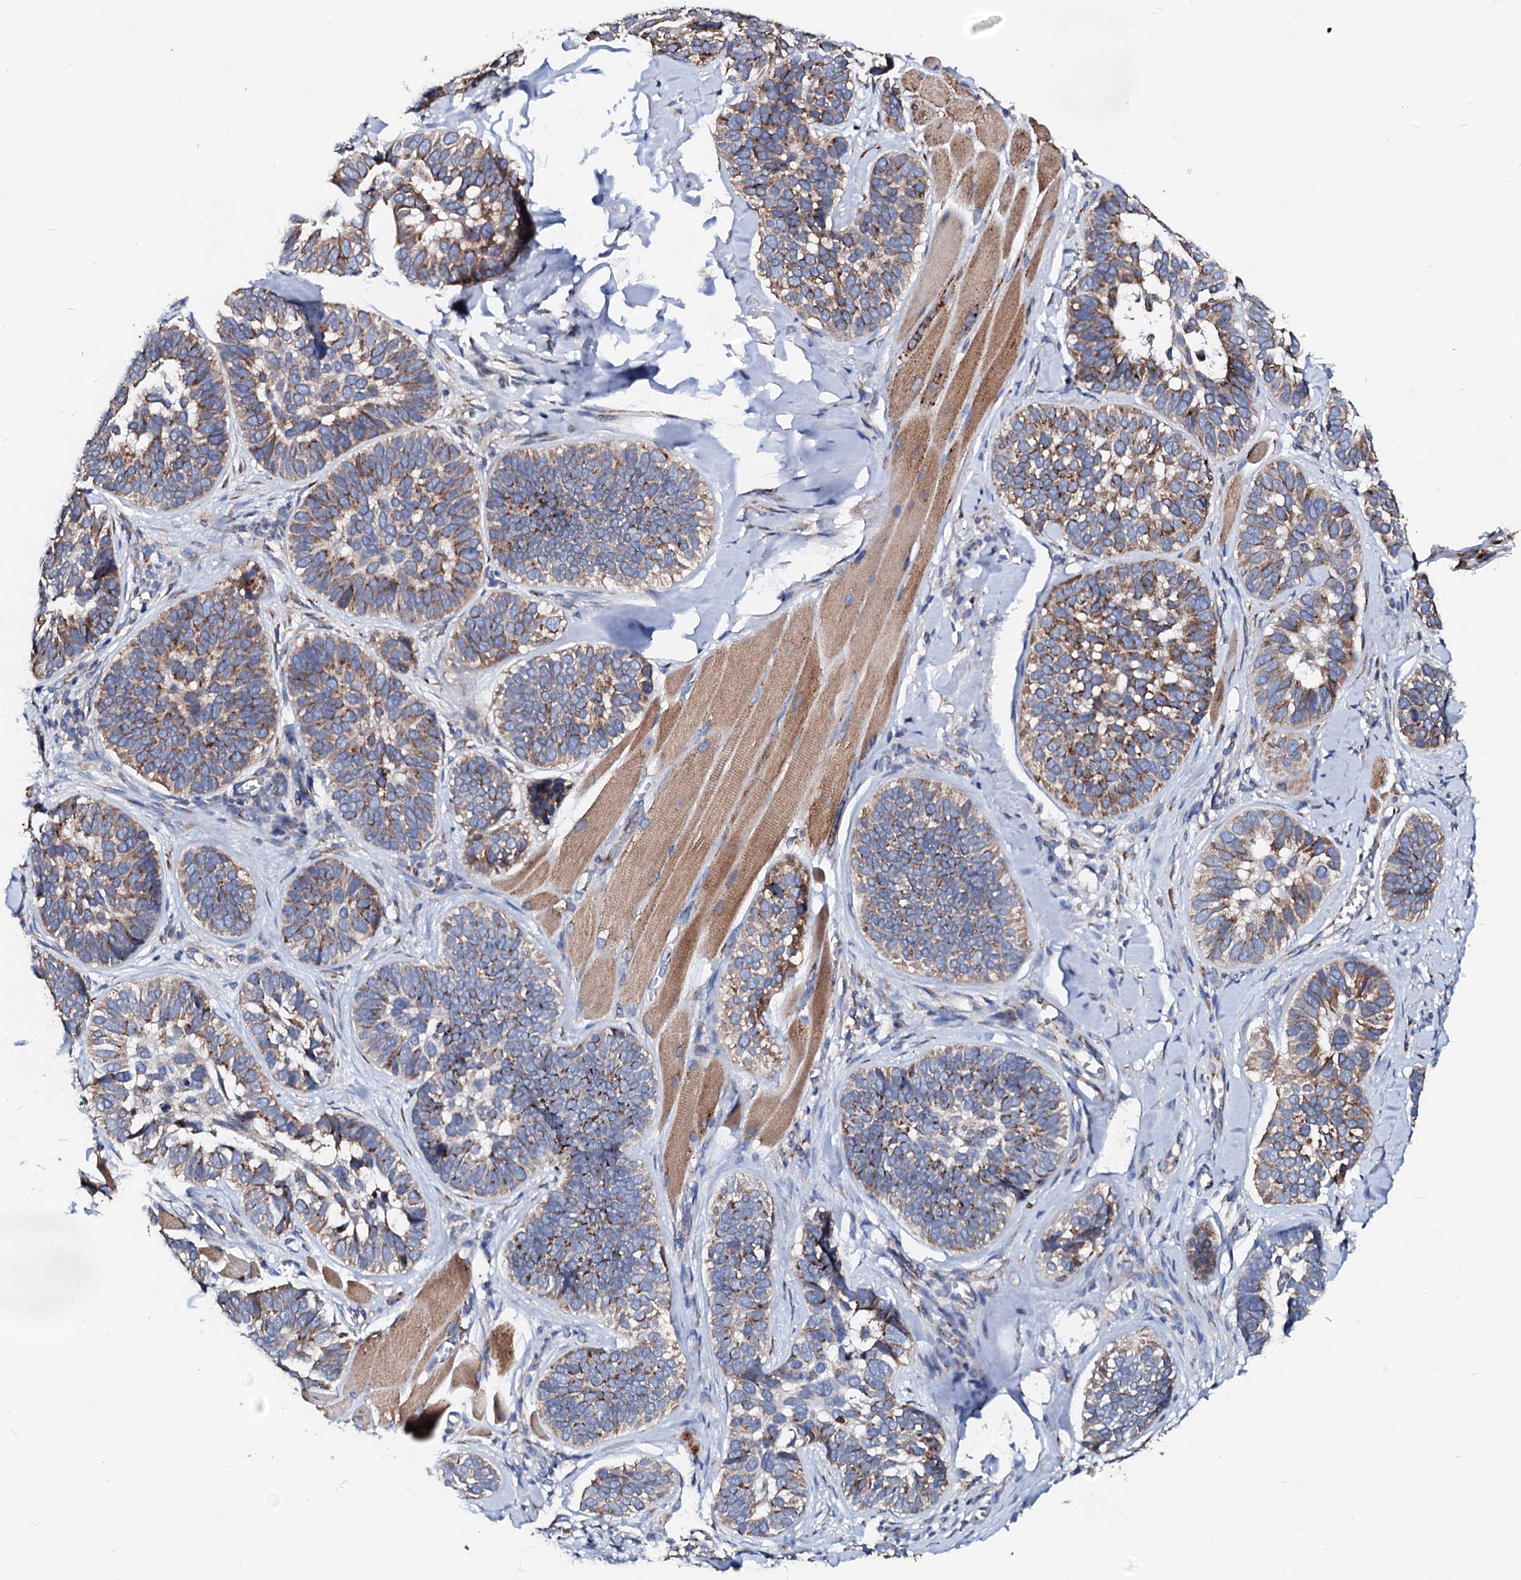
{"staining": {"intensity": "moderate", "quantity": "25%-75%", "location": "cytoplasmic/membranous"}, "tissue": "skin cancer", "cell_type": "Tumor cells", "image_type": "cancer", "snomed": [{"axis": "morphology", "description": "Basal cell carcinoma"}, {"axis": "topography", "description": "Skin"}], "caption": "Immunohistochemical staining of skin cancer (basal cell carcinoma) reveals medium levels of moderate cytoplasmic/membranous protein expression in approximately 25%-75% of tumor cells.", "gene": "LMAN1", "patient": {"sex": "male", "age": 62}}